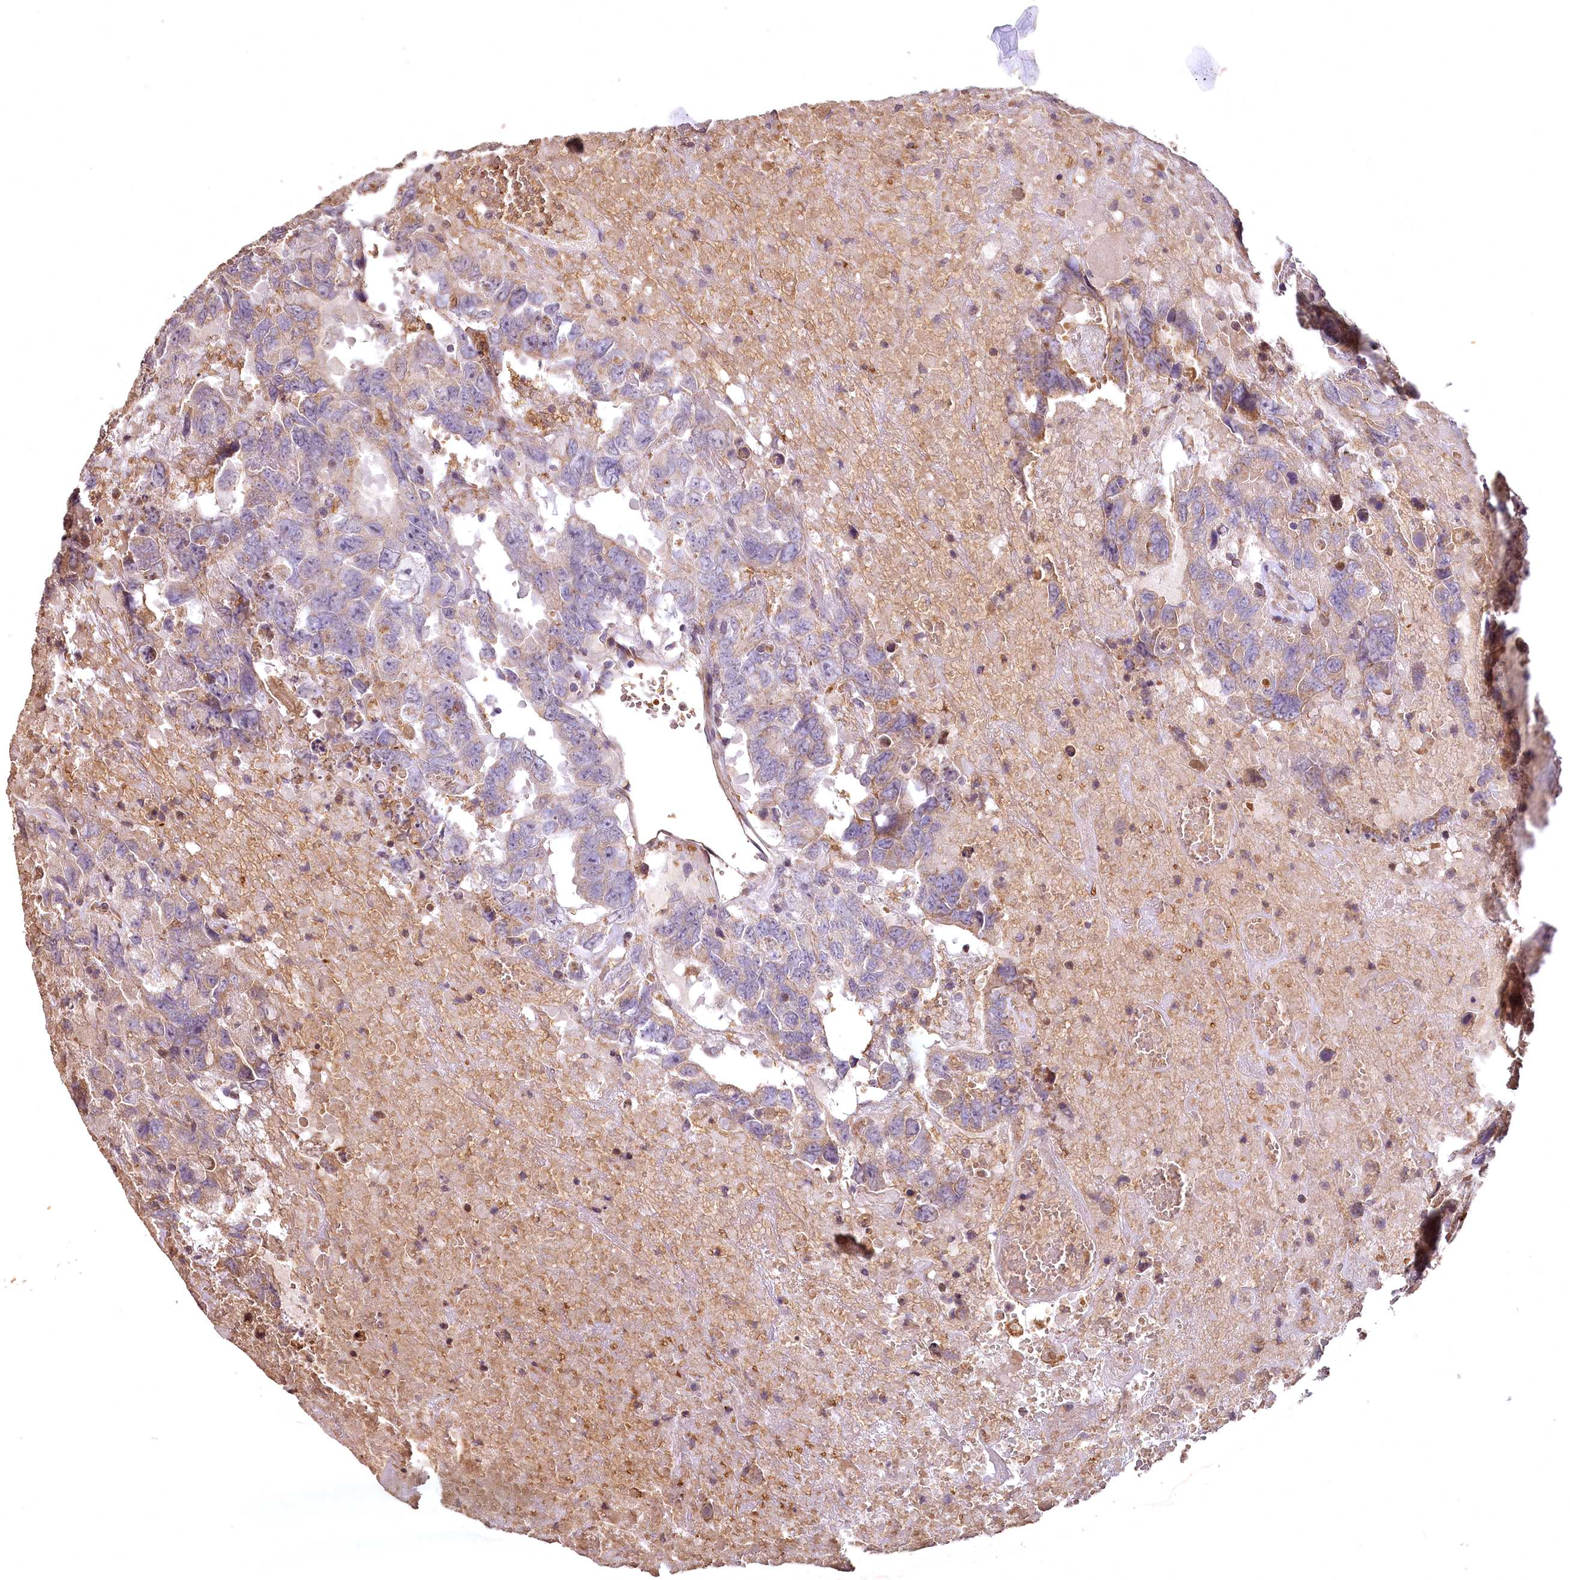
{"staining": {"intensity": "weak", "quantity": "<25%", "location": "cytoplasmic/membranous"}, "tissue": "testis cancer", "cell_type": "Tumor cells", "image_type": "cancer", "snomed": [{"axis": "morphology", "description": "Carcinoma, Embryonal, NOS"}, {"axis": "topography", "description": "Testis"}], "caption": "Tumor cells show no significant positivity in testis cancer (embryonal carcinoma).", "gene": "SPTA1", "patient": {"sex": "male", "age": 45}}